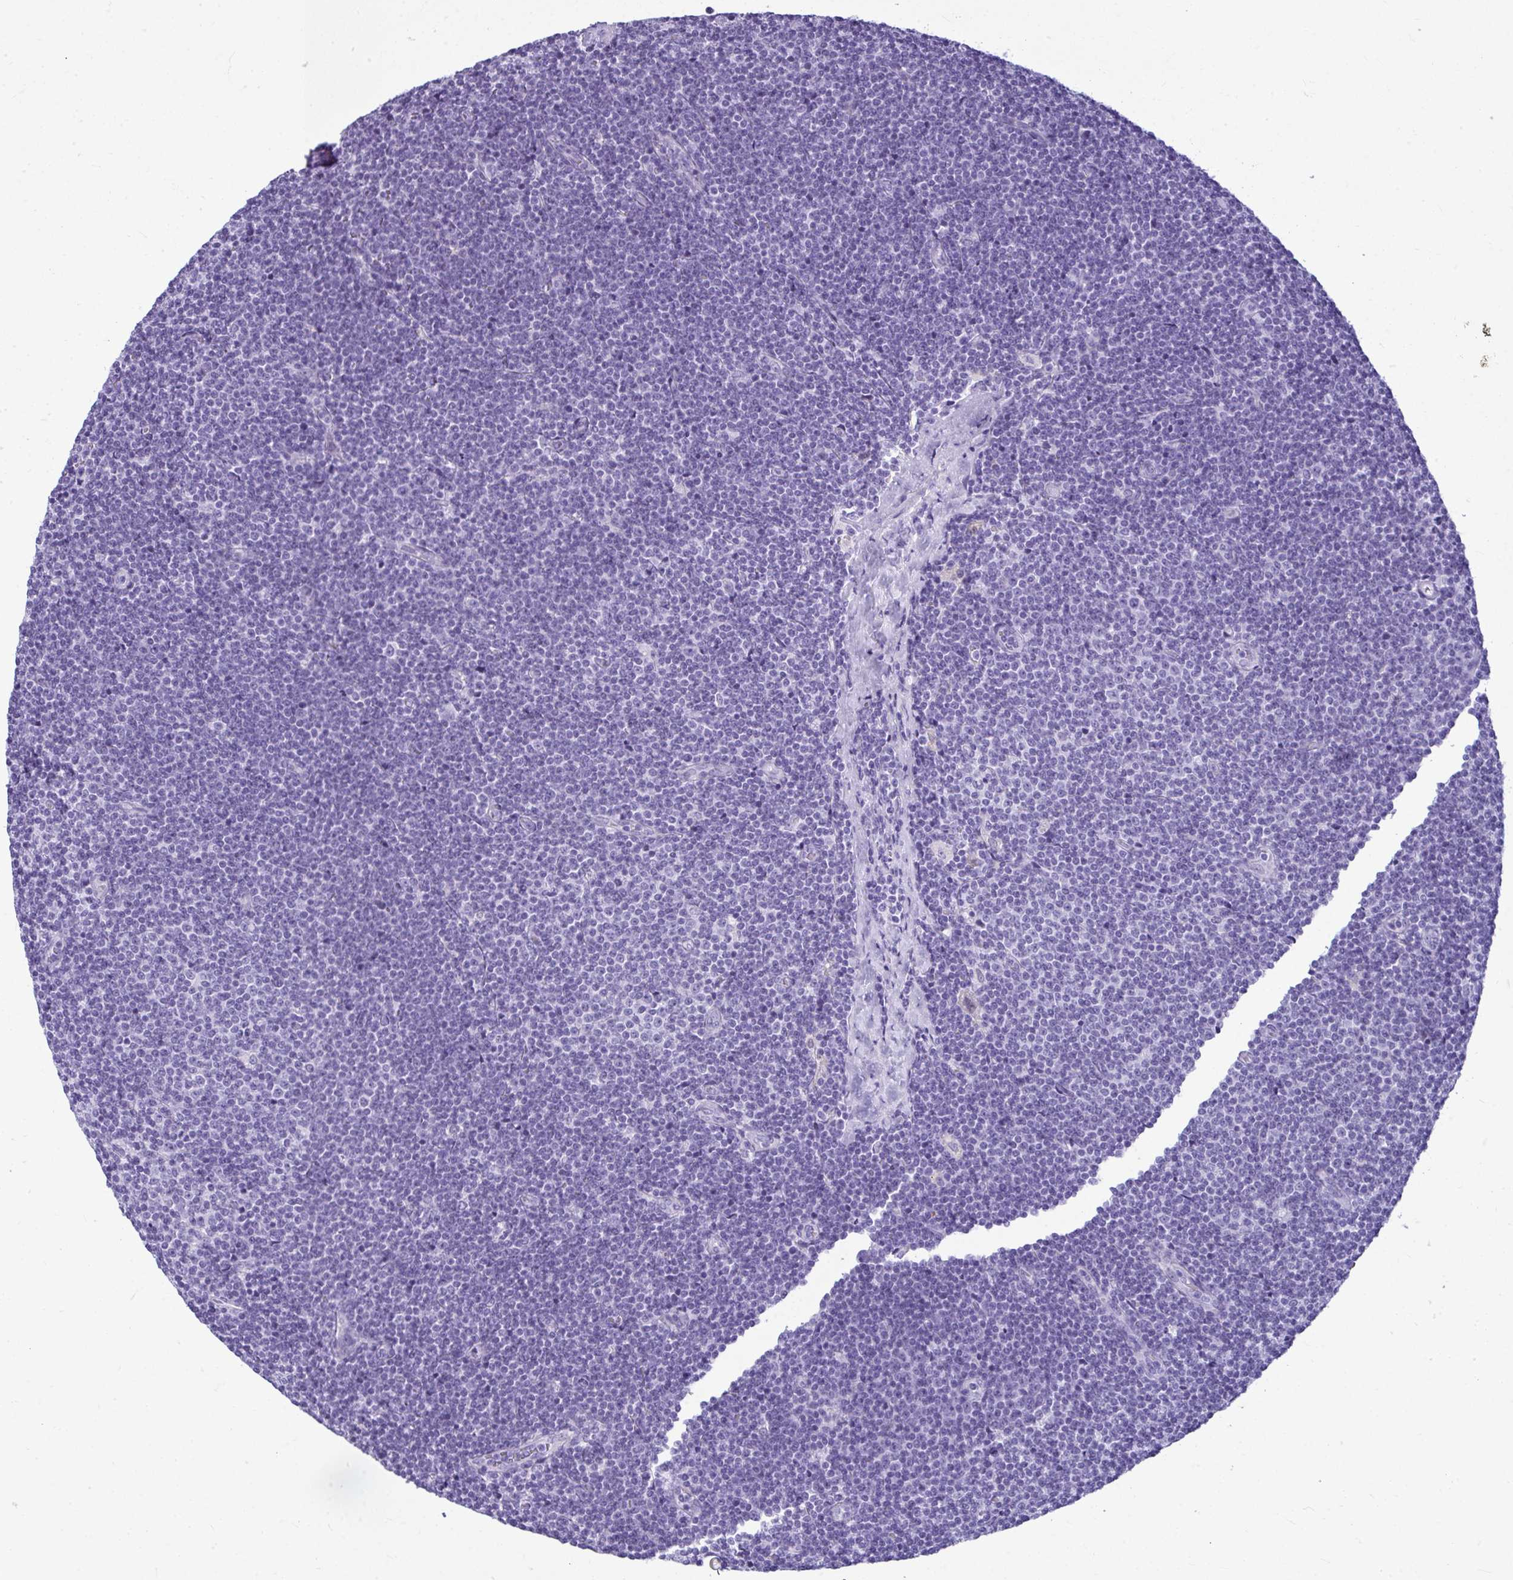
{"staining": {"intensity": "negative", "quantity": "none", "location": "none"}, "tissue": "lymphoma", "cell_type": "Tumor cells", "image_type": "cancer", "snomed": [{"axis": "morphology", "description": "Malignant lymphoma, non-Hodgkin's type, Low grade"}, {"axis": "topography", "description": "Lymph node"}], "caption": "Protein analysis of lymphoma reveals no significant expression in tumor cells. (Stains: DAB (3,3'-diaminobenzidine) IHC with hematoxylin counter stain, Microscopy: brightfield microscopy at high magnification).", "gene": "CLGN", "patient": {"sex": "male", "age": 48}}